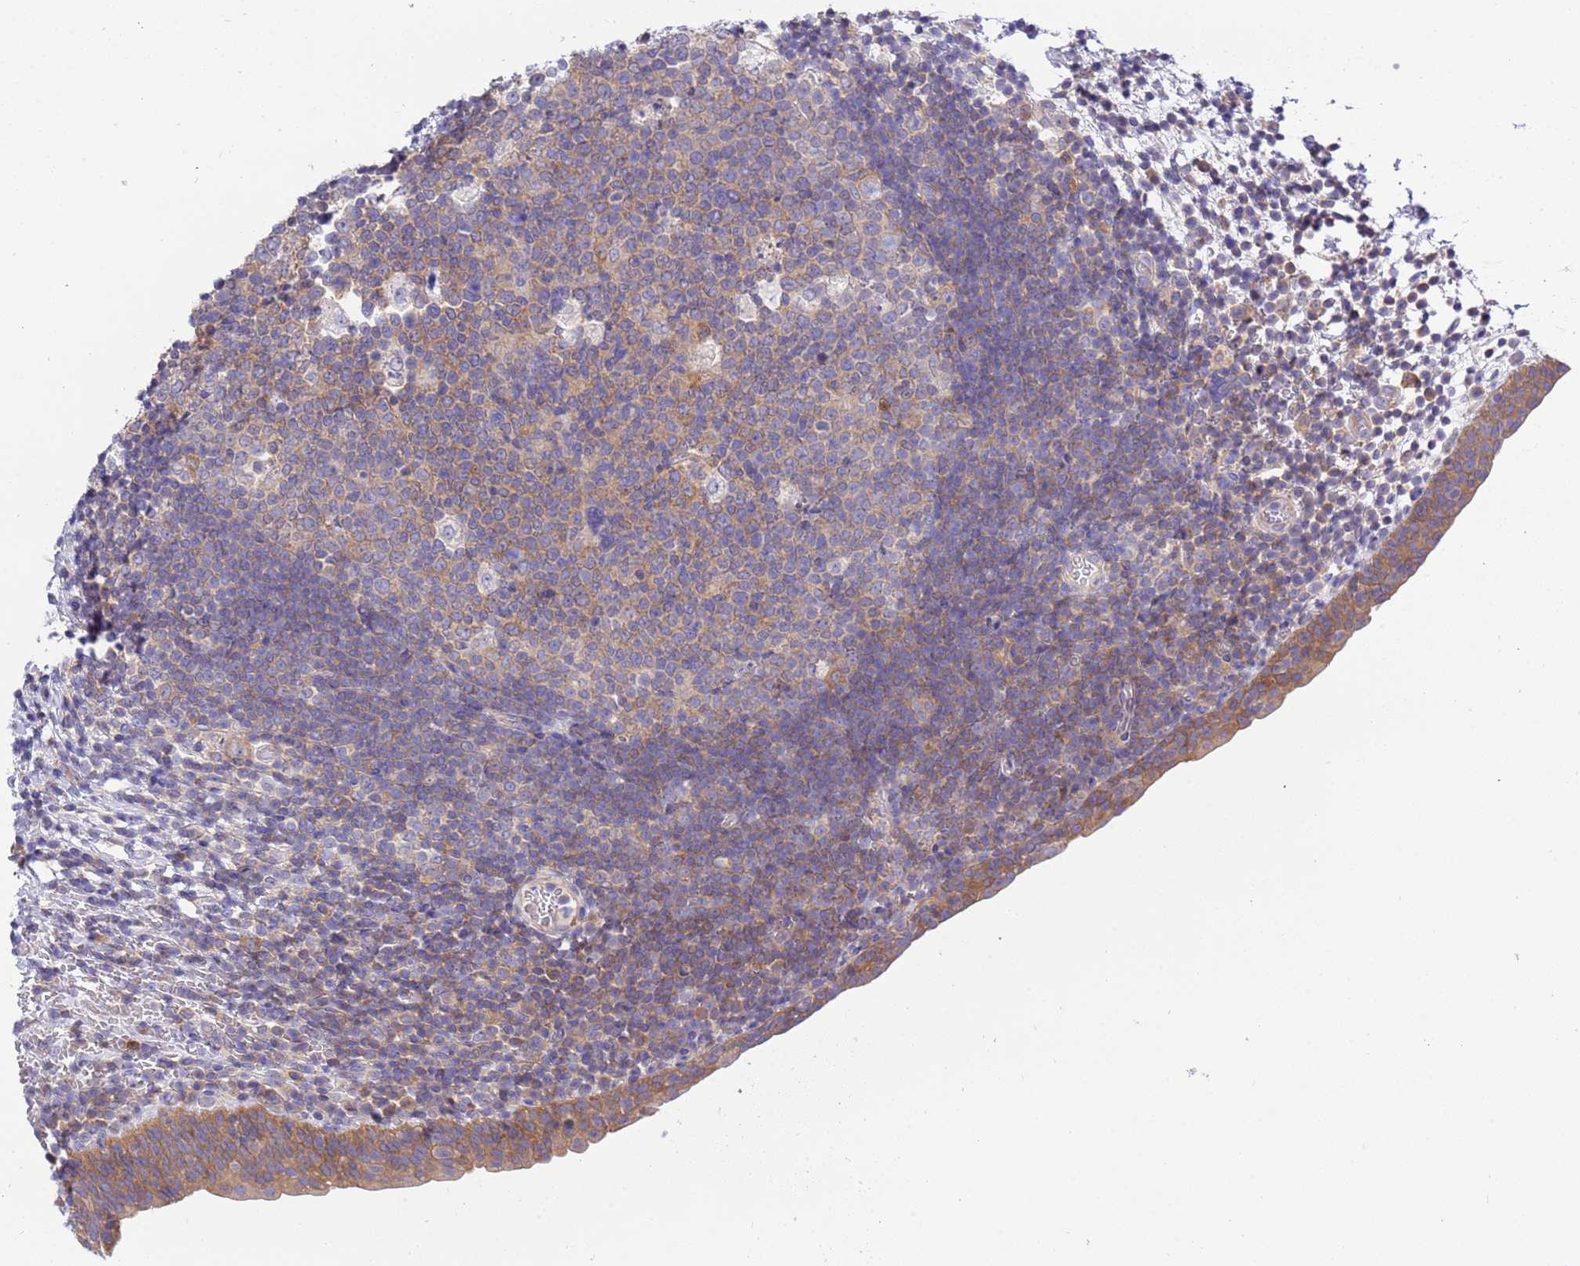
{"staining": {"intensity": "moderate", "quantity": "25%-75%", "location": "cytoplasmic/membranous"}, "tissue": "urinary bladder", "cell_type": "Urothelial cells", "image_type": "normal", "snomed": [{"axis": "morphology", "description": "Normal tissue, NOS"}, {"axis": "topography", "description": "Urinary bladder"}], "caption": "Immunohistochemical staining of normal urinary bladder reveals medium levels of moderate cytoplasmic/membranous staining in about 25%-75% of urothelial cells. (DAB (3,3'-diaminobenzidine) = brown stain, brightfield microscopy at high magnification).", "gene": "STIP1", "patient": {"sex": "male", "age": 83}}